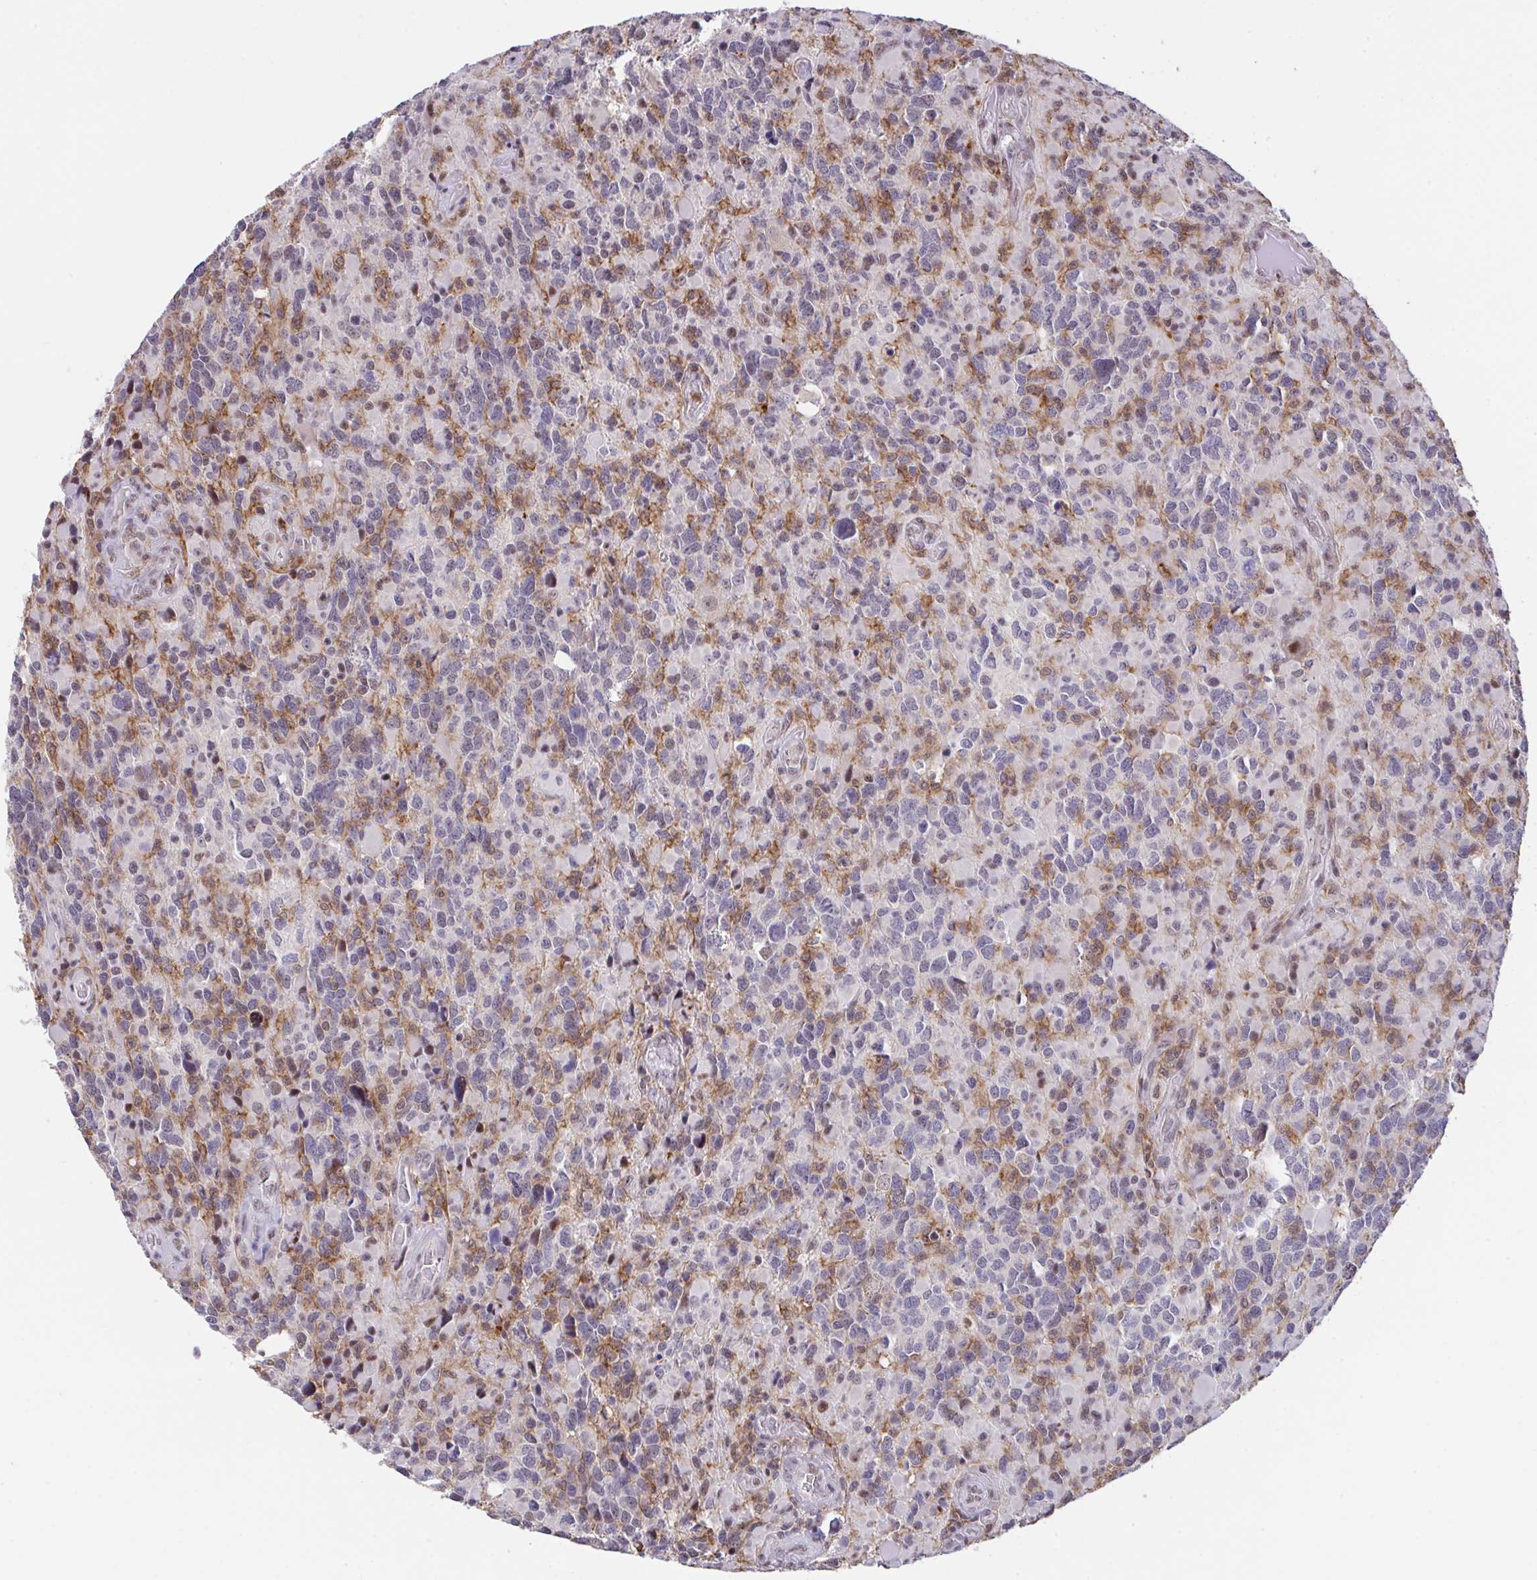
{"staining": {"intensity": "weak", "quantity": "<25%", "location": "nuclear"}, "tissue": "glioma", "cell_type": "Tumor cells", "image_type": "cancer", "snomed": [{"axis": "morphology", "description": "Glioma, malignant, High grade"}, {"axis": "topography", "description": "Brain"}], "caption": "This is an IHC micrograph of glioma. There is no expression in tumor cells.", "gene": "OR6K3", "patient": {"sex": "female", "age": 40}}